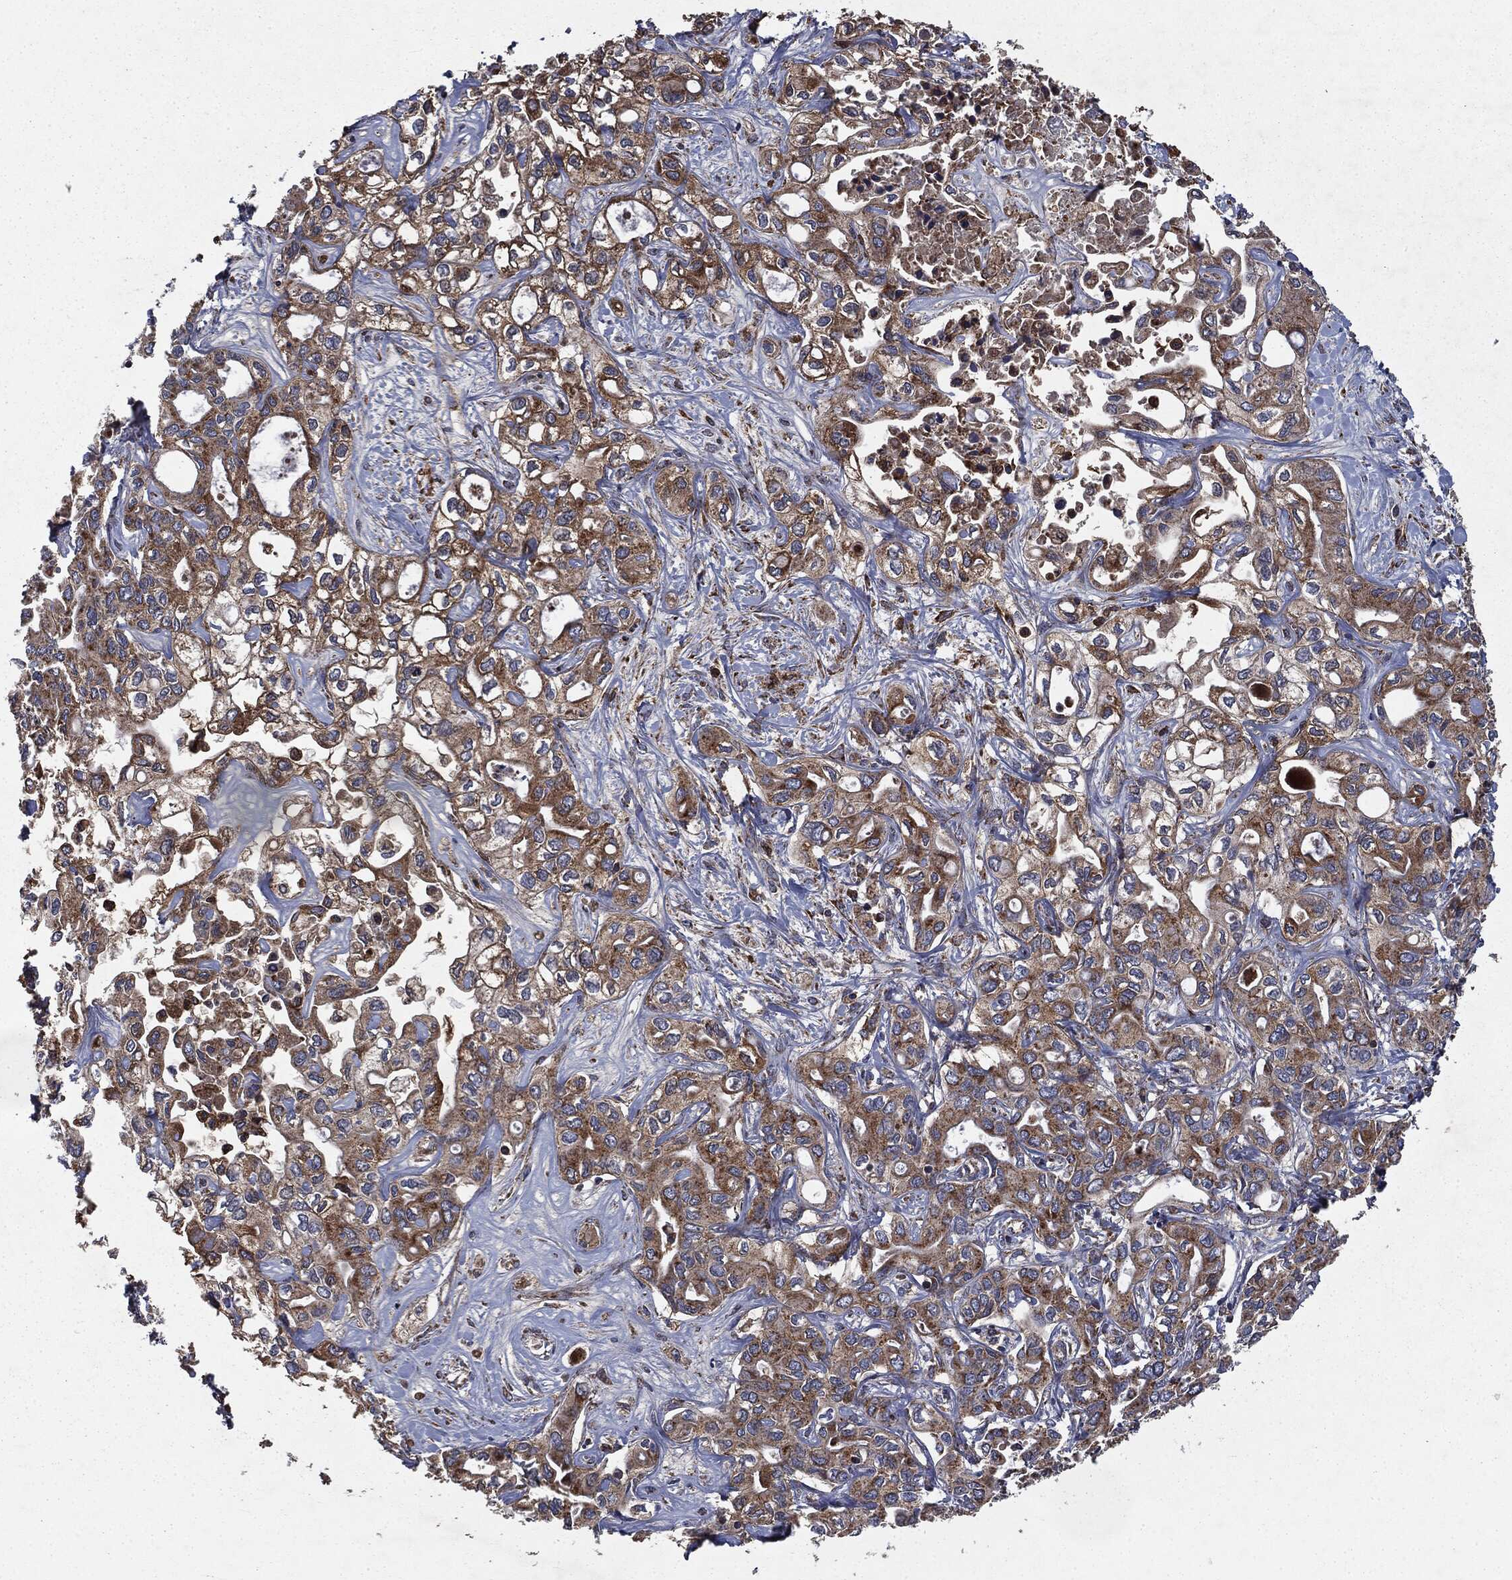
{"staining": {"intensity": "moderate", "quantity": ">75%", "location": "cytoplasmic/membranous"}, "tissue": "liver cancer", "cell_type": "Tumor cells", "image_type": "cancer", "snomed": [{"axis": "morphology", "description": "Cholangiocarcinoma"}, {"axis": "topography", "description": "Liver"}], "caption": "Protein expression analysis of liver cholangiocarcinoma demonstrates moderate cytoplasmic/membranous expression in about >75% of tumor cells.", "gene": "MAPK6", "patient": {"sex": "female", "age": 64}}